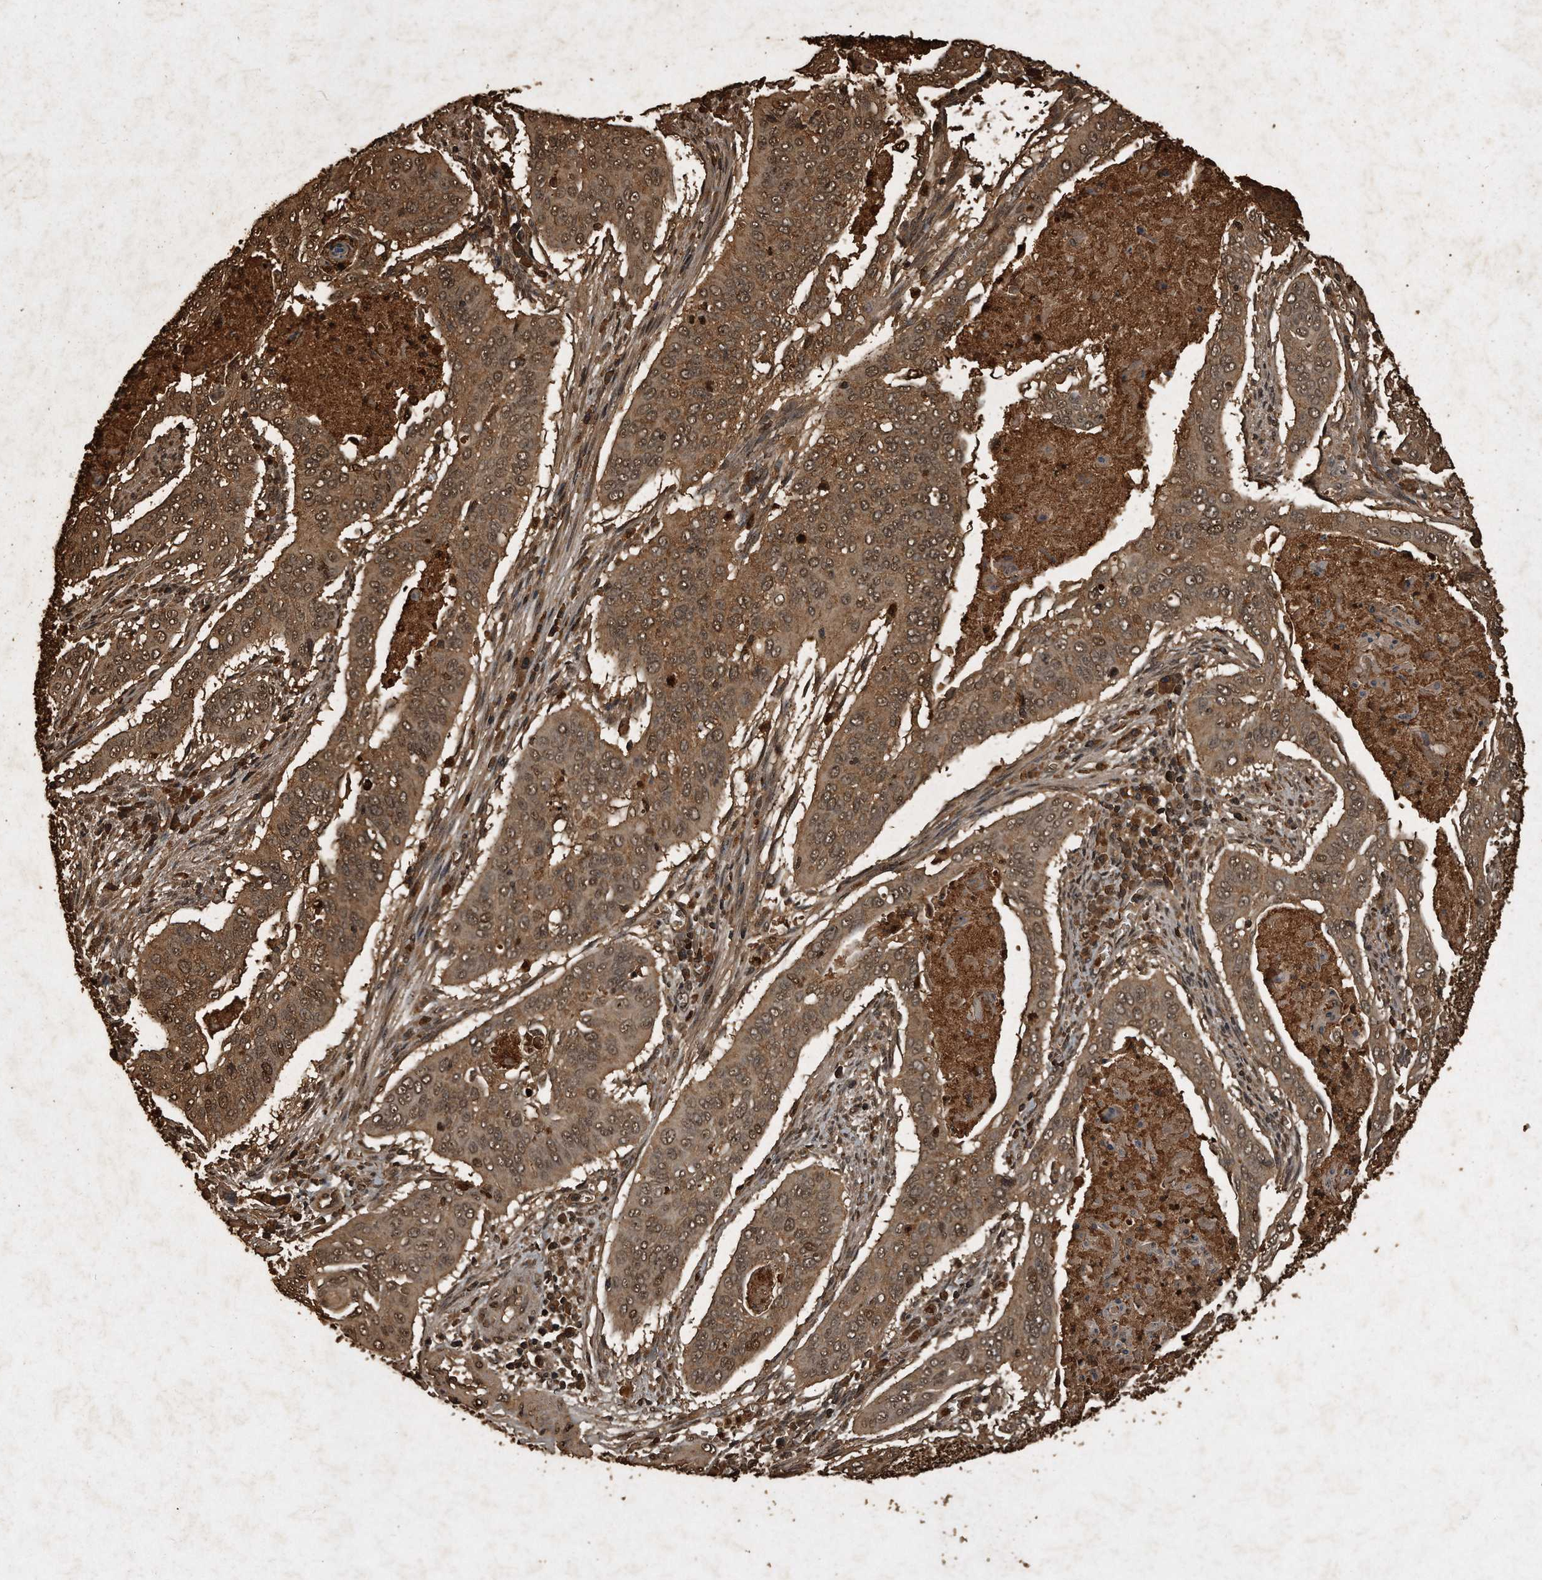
{"staining": {"intensity": "moderate", "quantity": ">75%", "location": "cytoplasmic/membranous,nuclear"}, "tissue": "cervical cancer", "cell_type": "Tumor cells", "image_type": "cancer", "snomed": [{"axis": "morphology", "description": "Squamous cell carcinoma, NOS"}, {"axis": "topography", "description": "Cervix"}], "caption": "Protein staining demonstrates moderate cytoplasmic/membranous and nuclear staining in approximately >75% of tumor cells in cervical squamous cell carcinoma.", "gene": "CFLAR", "patient": {"sex": "female", "age": 39}}